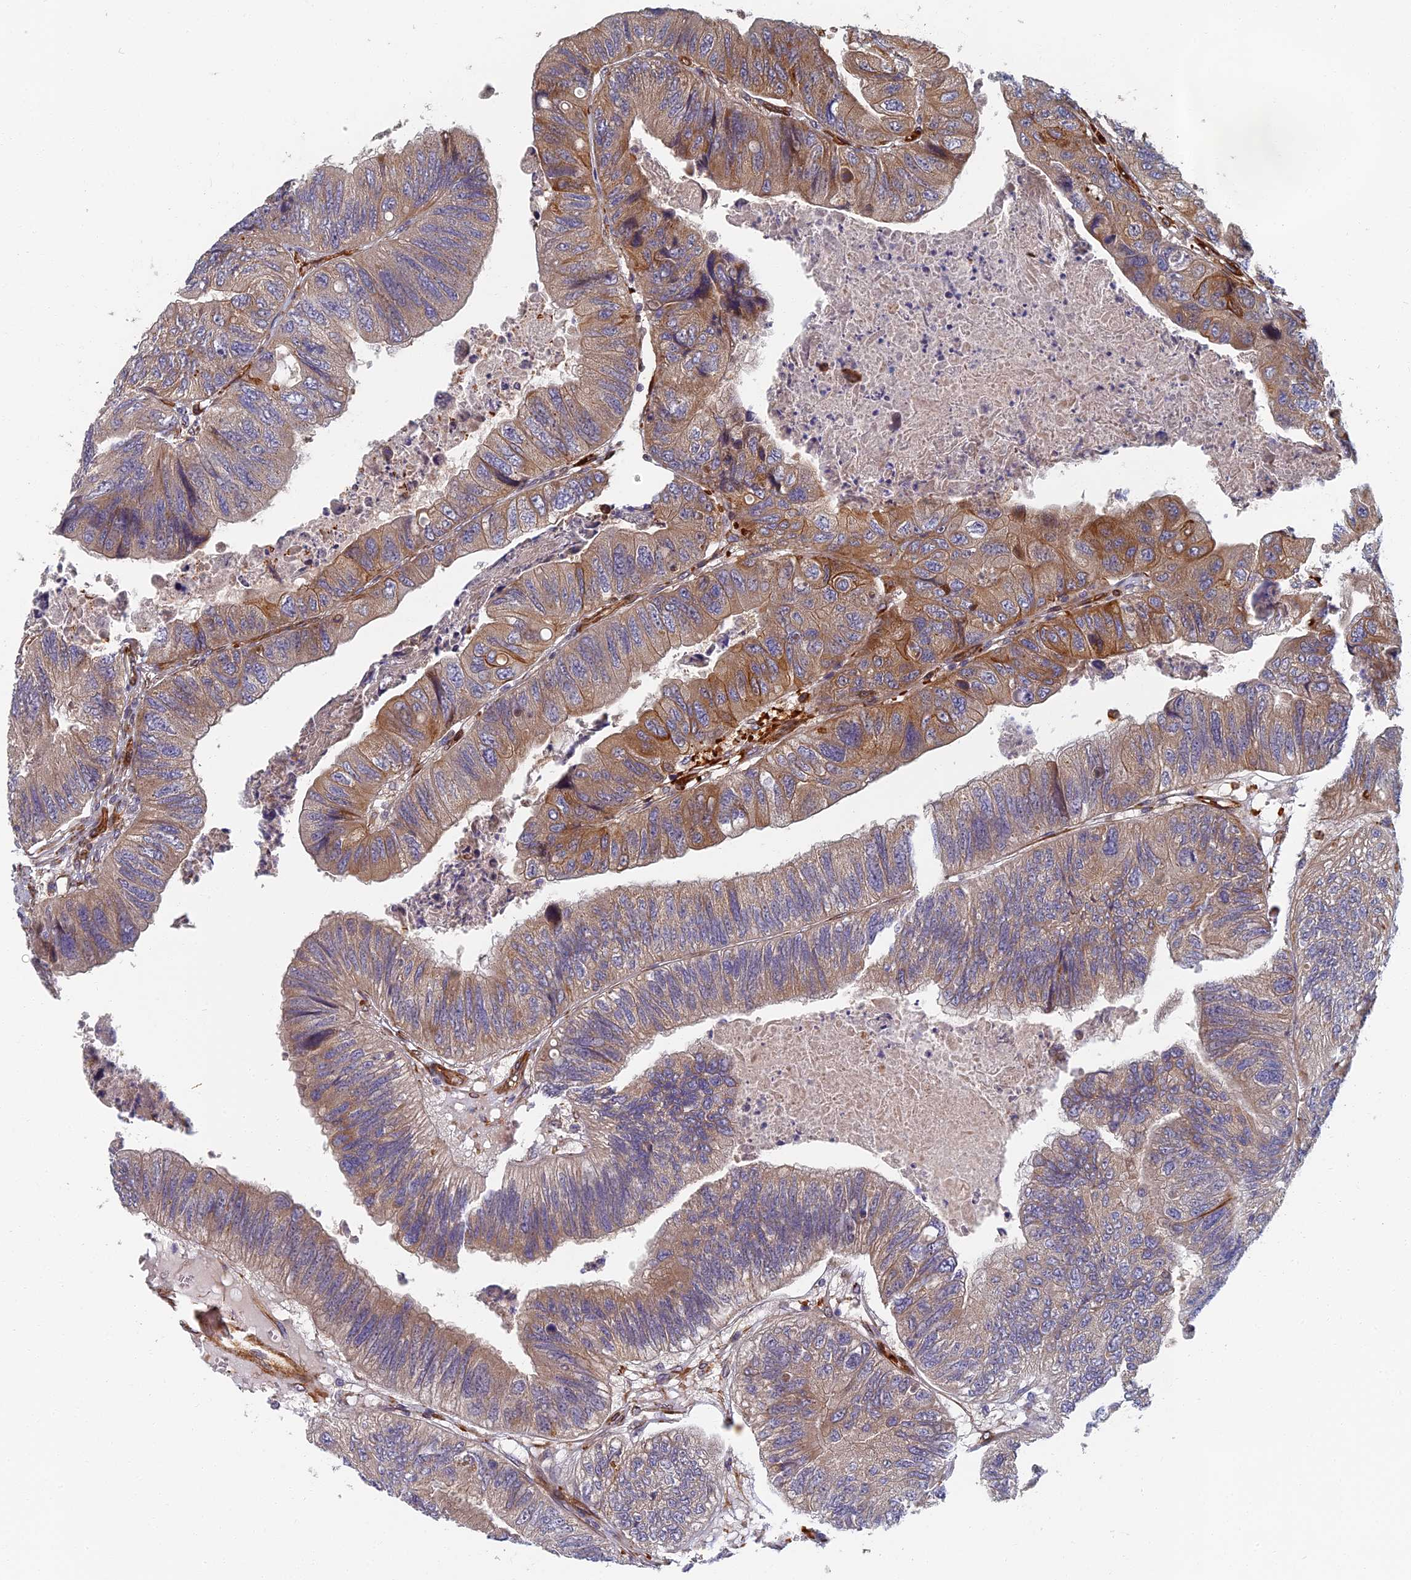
{"staining": {"intensity": "moderate", "quantity": "25%-75%", "location": "cytoplasmic/membranous"}, "tissue": "colorectal cancer", "cell_type": "Tumor cells", "image_type": "cancer", "snomed": [{"axis": "morphology", "description": "Adenocarcinoma, NOS"}, {"axis": "topography", "description": "Rectum"}], "caption": "This is an image of IHC staining of colorectal adenocarcinoma, which shows moderate expression in the cytoplasmic/membranous of tumor cells.", "gene": "ABCB10", "patient": {"sex": "male", "age": 63}}